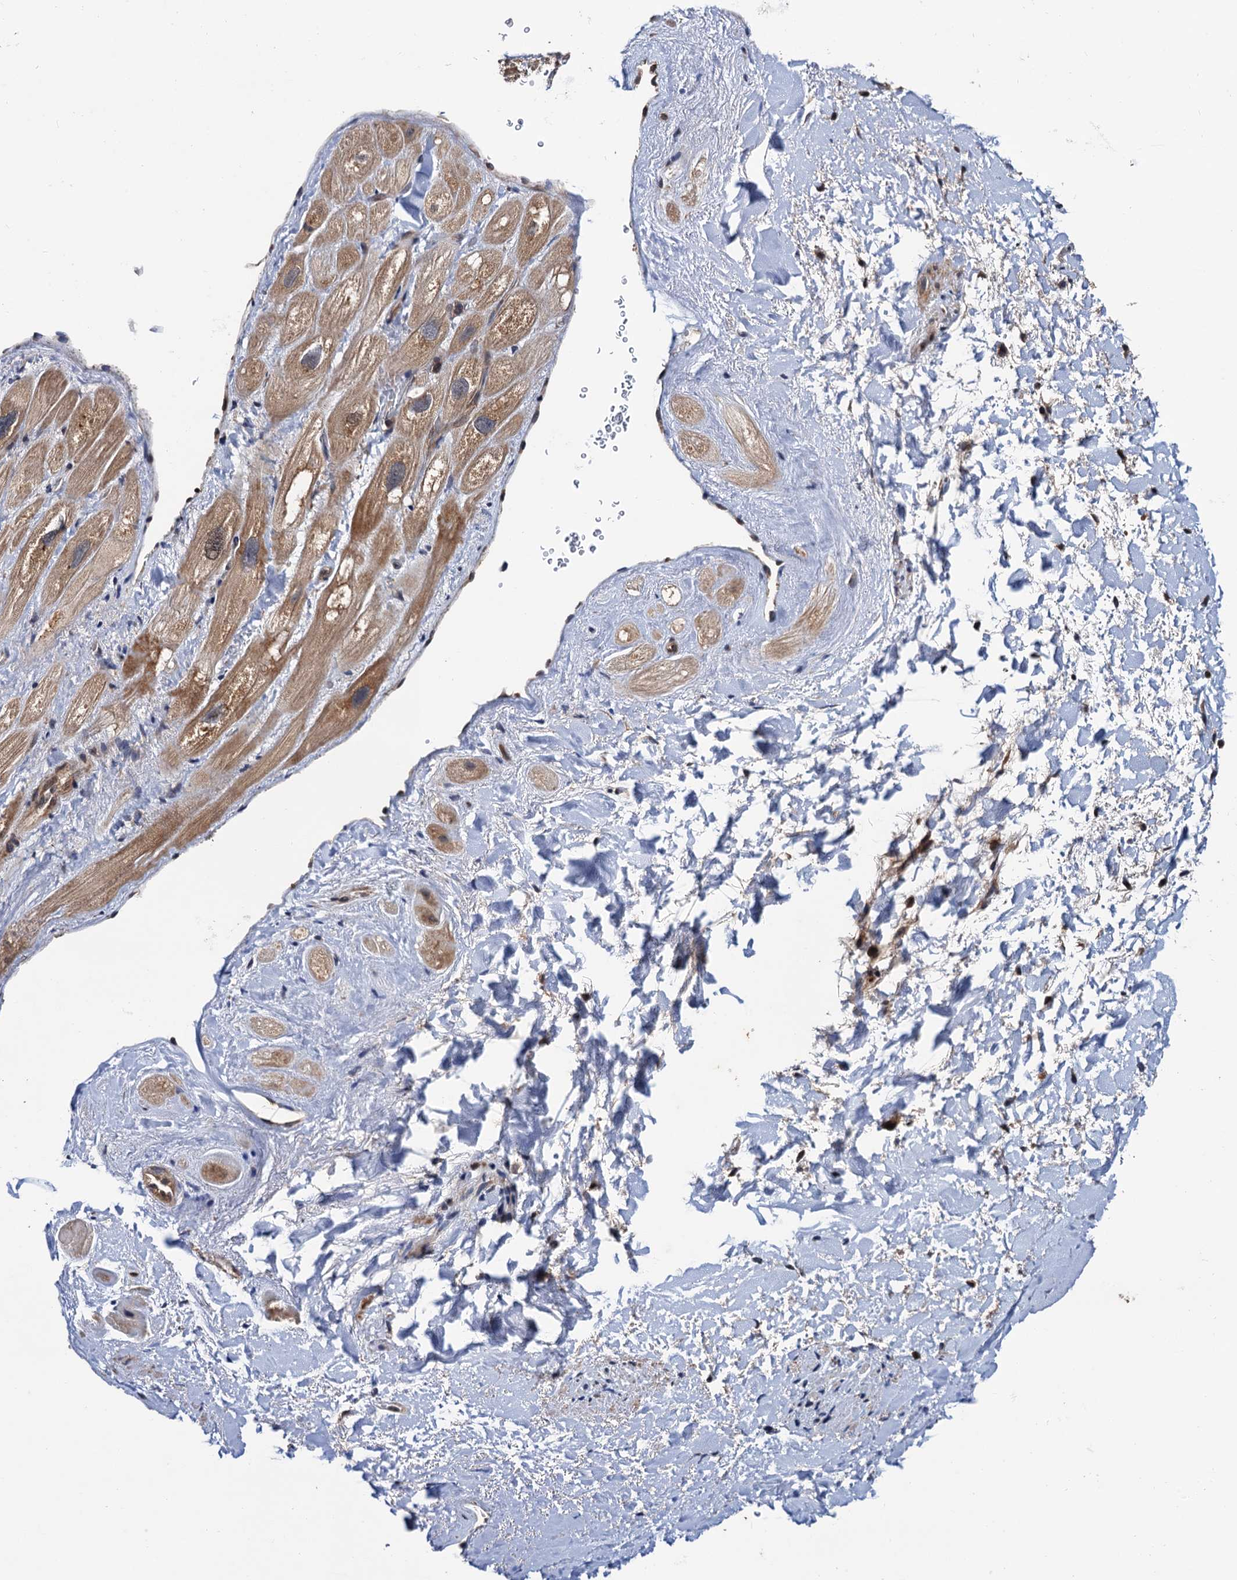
{"staining": {"intensity": "moderate", "quantity": "25%-75%", "location": "cytoplasmic/membranous"}, "tissue": "heart muscle", "cell_type": "Cardiomyocytes", "image_type": "normal", "snomed": [{"axis": "morphology", "description": "Normal tissue, NOS"}, {"axis": "topography", "description": "Heart"}], "caption": "Cardiomyocytes display moderate cytoplasmic/membranous expression in approximately 25%-75% of cells in normal heart muscle.", "gene": "NAA16", "patient": {"sex": "male", "age": 49}}